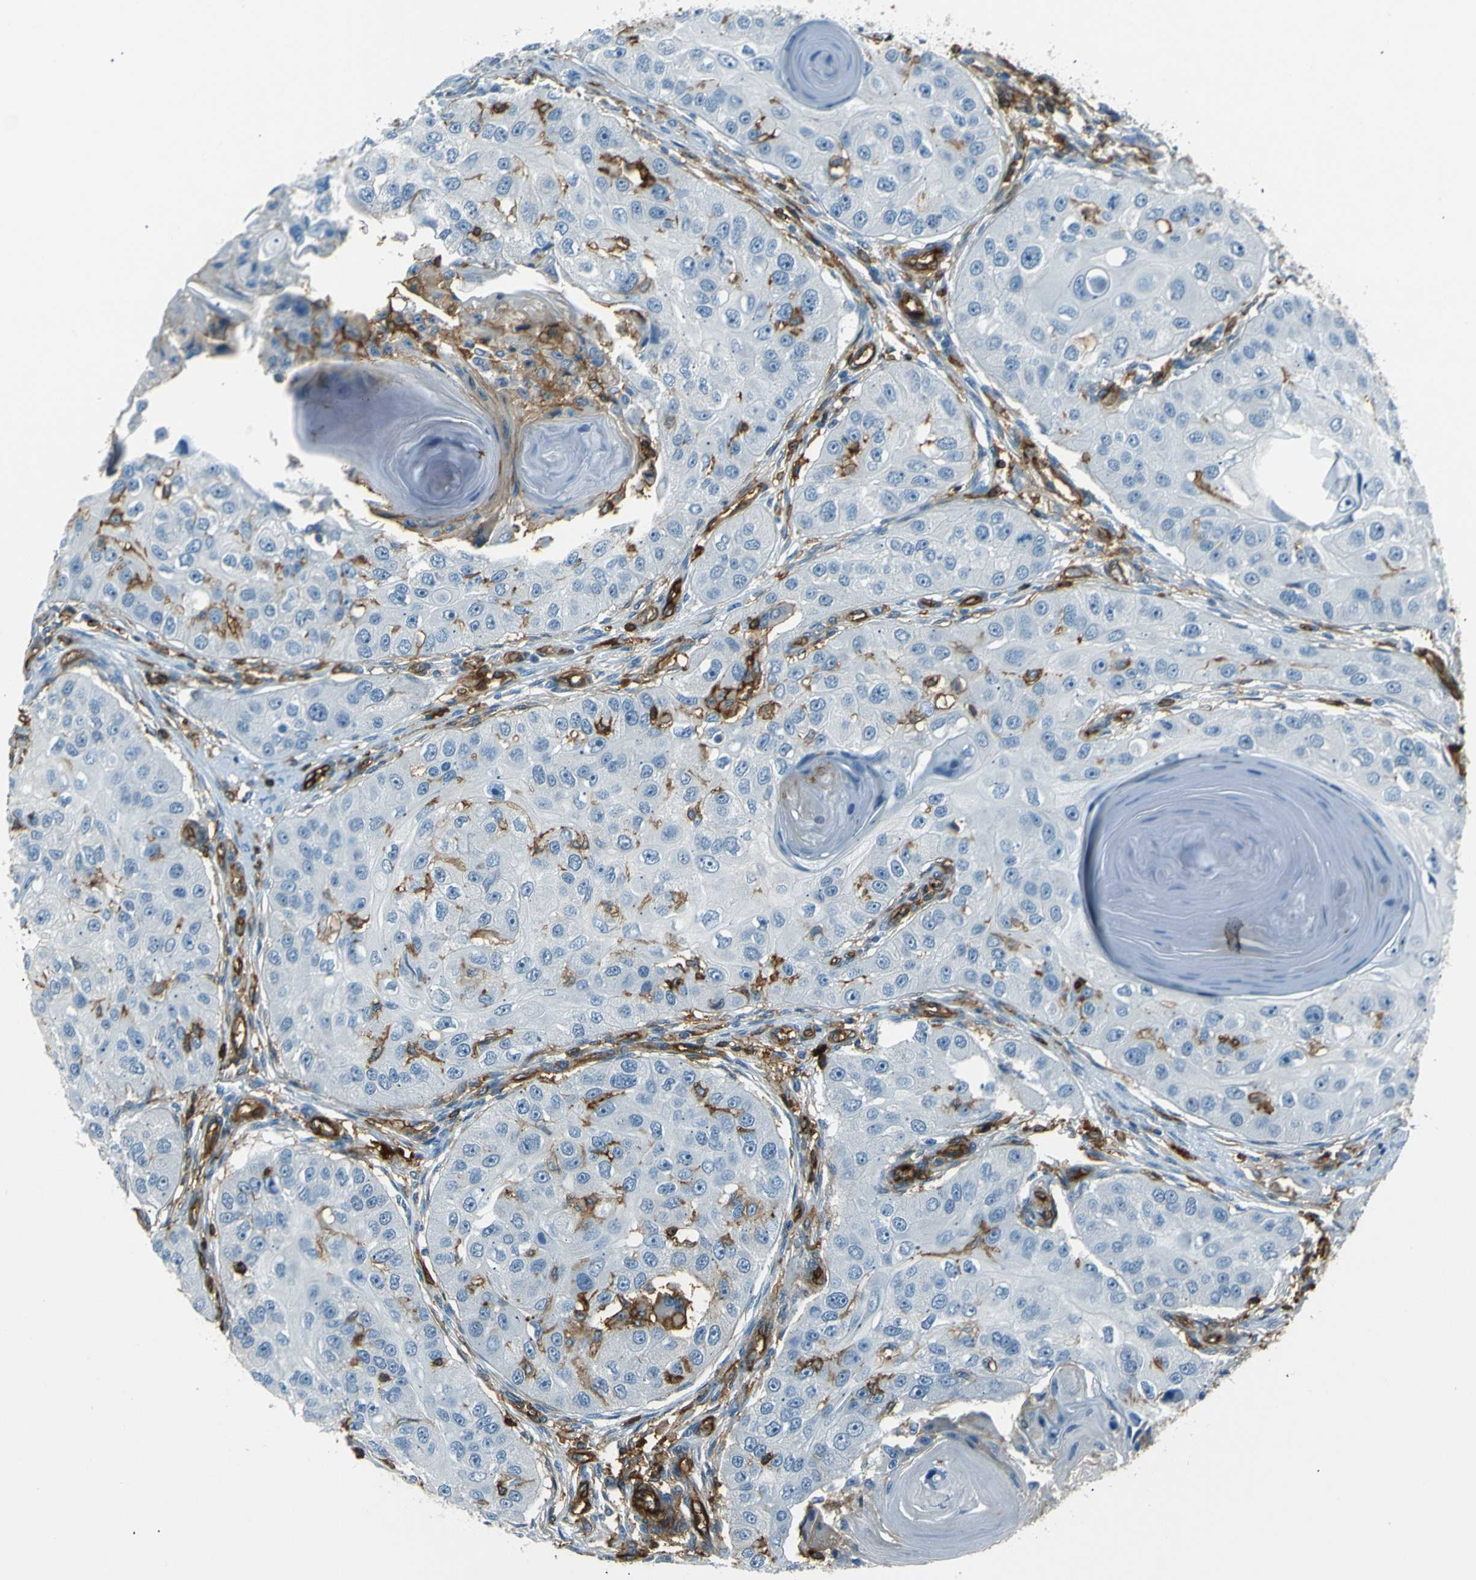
{"staining": {"intensity": "negative", "quantity": "none", "location": "none"}, "tissue": "head and neck cancer", "cell_type": "Tumor cells", "image_type": "cancer", "snomed": [{"axis": "morphology", "description": "Normal tissue, NOS"}, {"axis": "morphology", "description": "Squamous cell carcinoma, NOS"}, {"axis": "topography", "description": "Skeletal muscle"}, {"axis": "topography", "description": "Head-Neck"}], "caption": "An IHC photomicrograph of head and neck squamous cell carcinoma is shown. There is no staining in tumor cells of head and neck squamous cell carcinoma.", "gene": "ENTPD1", "patient": {"sex": "male", "age": 51}}